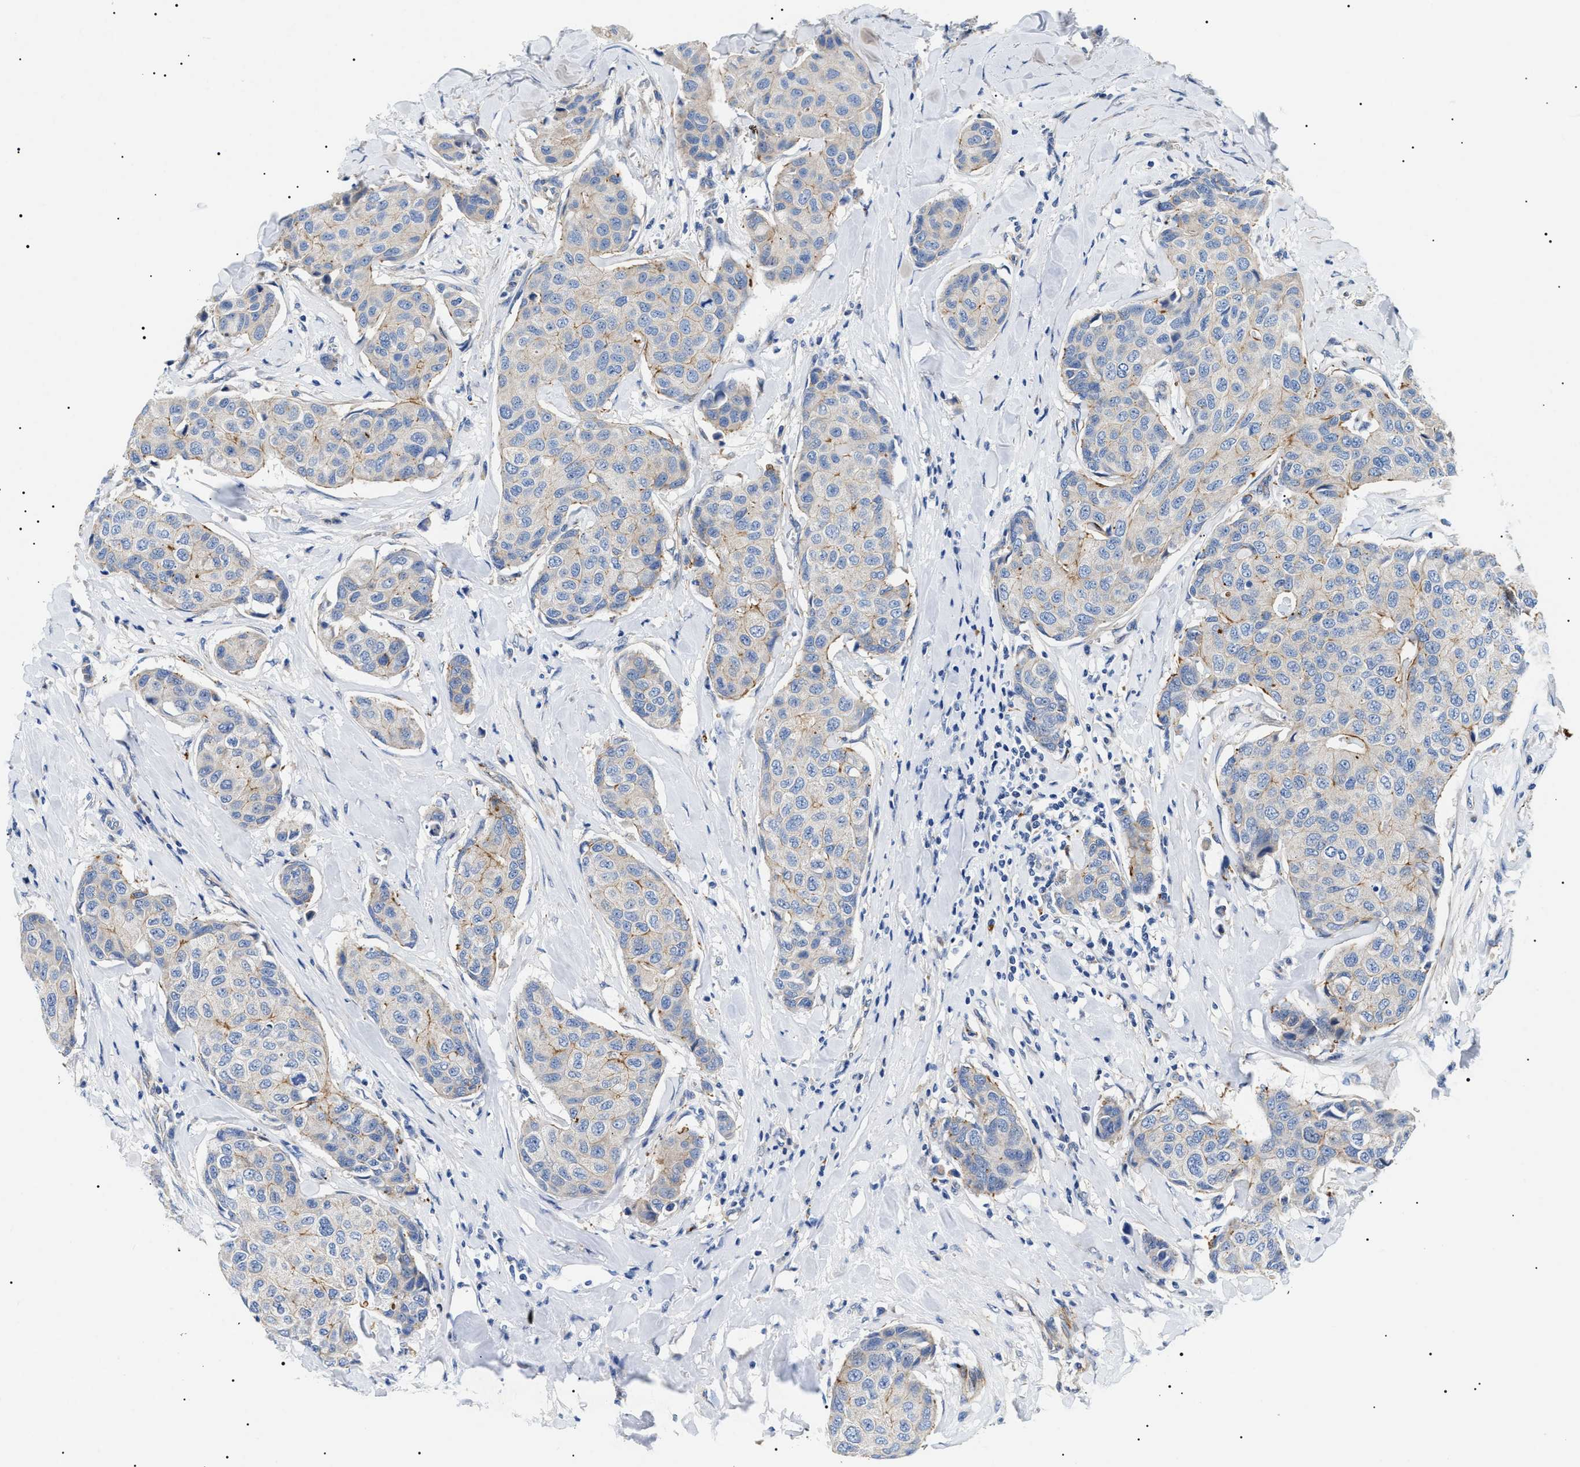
{"staining": {"intensity": "moderate", "quantity": "<25%", "location": "cytoplasmic/membranous"}, "tissue": "breast cancer", "cell_type": "Tumor cells", "image_type": "cancer", "snomed": [{"axis": "morphology", "description": "Duct carcinoma"}, {"axis": "topography", "description": "Breast"}], "caption": "This histopathology image reveals breast cancer (invasive ductal carcinoma) stained with immunohistochemistry (IHC) to label a protein in brown. The cytoplasmic/membranous of tumor cells show moderate positivity for the protein. Nuclei are counter-stained blue.", "gene": "TMEM222", "patient": {"sex": "female", "age": 80}}